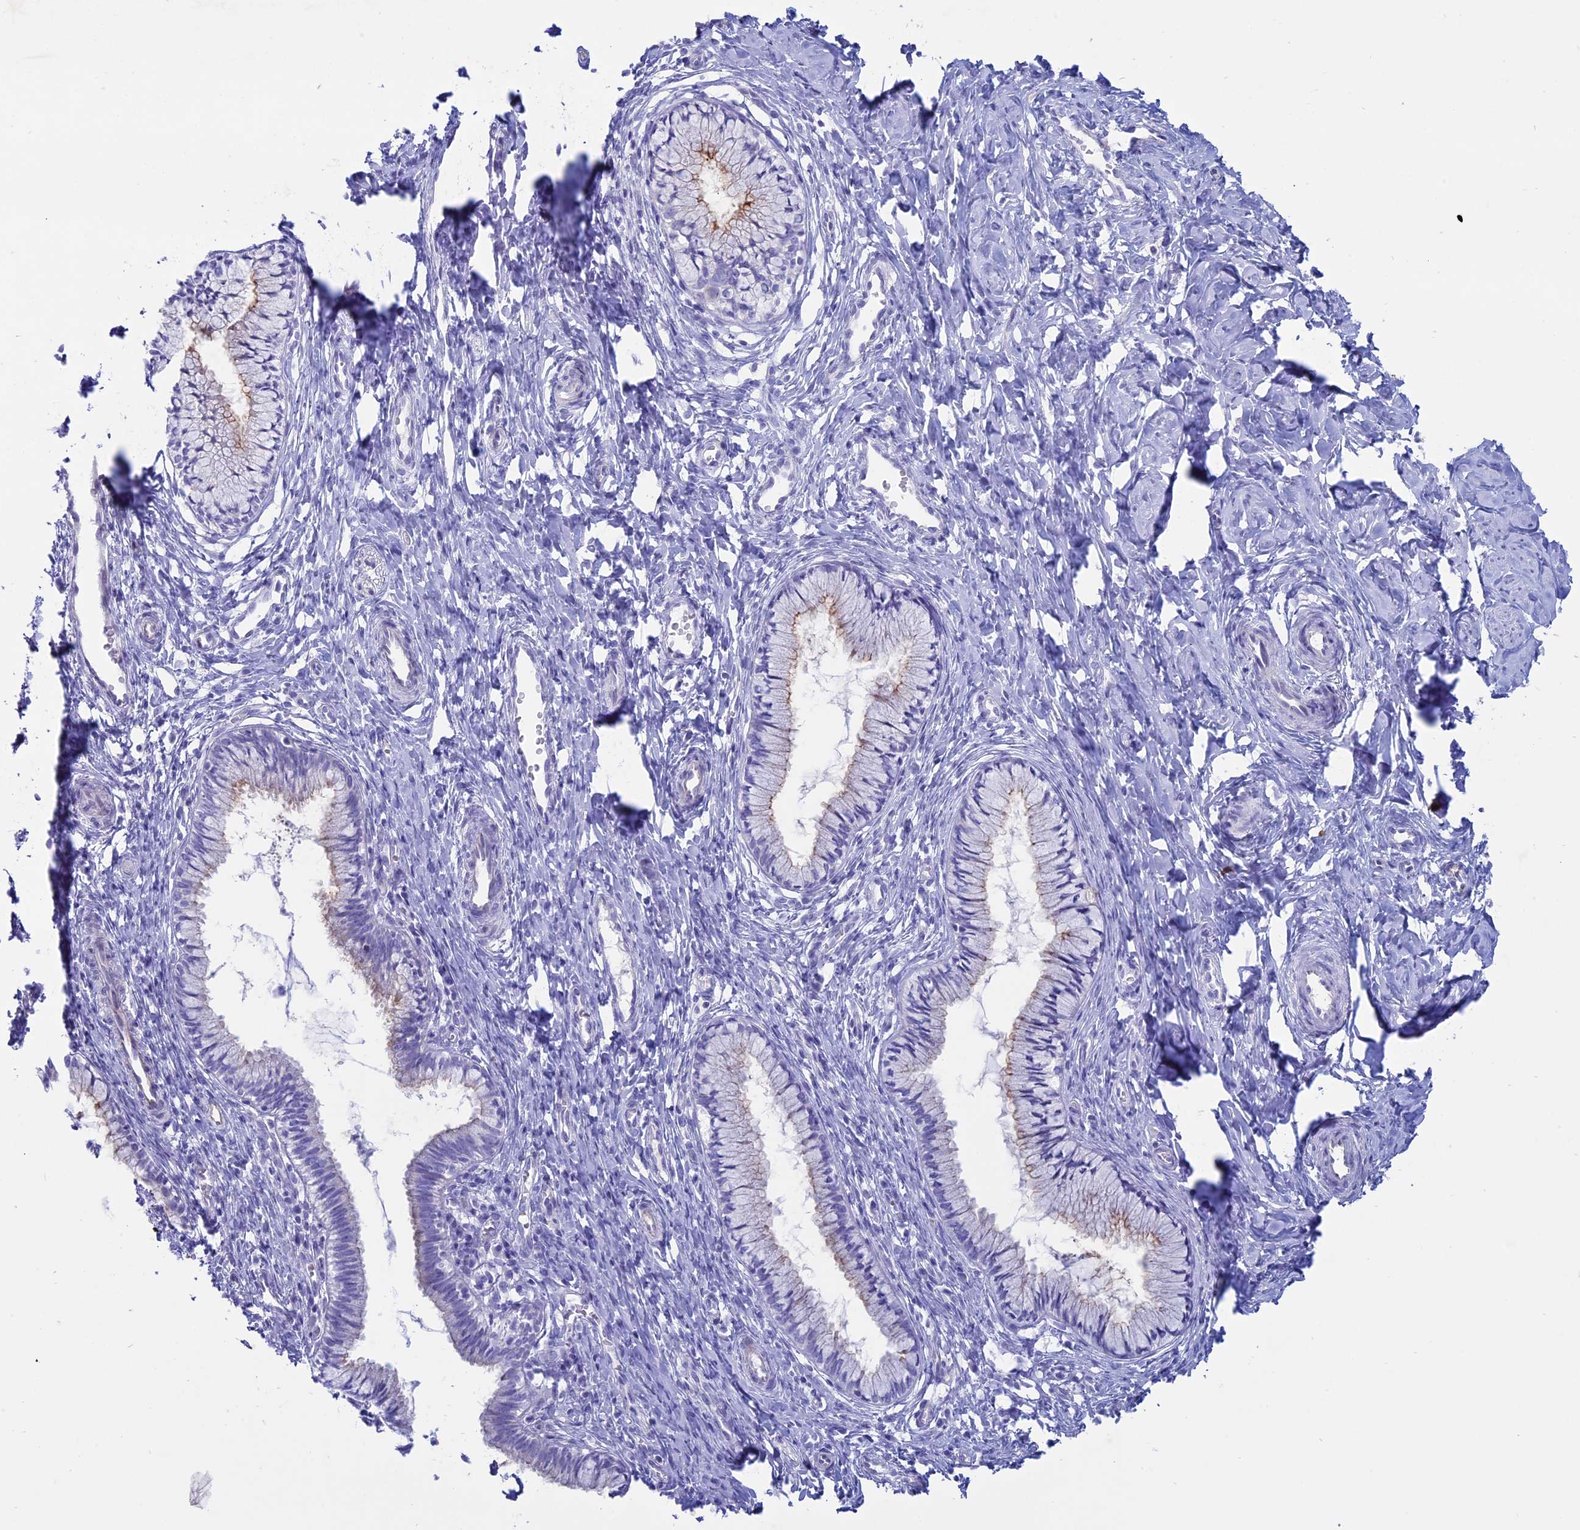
{"staining": {"intensity": "moderate", "quantity": "<25%", "location": "cytoplasmic/membranous"}, "tissue": "cervix", "cell_type": "Glandular cells", "image_type": "normal", "snomed": [{"axis": "morphology", "description": "Normal tissue, NOS"}, {"axis": "topography", "description": "Cervix"}], "caption": "High-power microscopy captured an immunohistochemistry image of benign cervix, revealing moderate cytoplasmic/membranous staining in about <25% of glandular cells. (Stains: DAB (3,3'-diaminobenzidine) in brown, nuclei in blue, Microscopy: brightfield microscopy at high magnification).", "gene": "OR2AE1", "patient": {"sex": "female", "age": 27}}